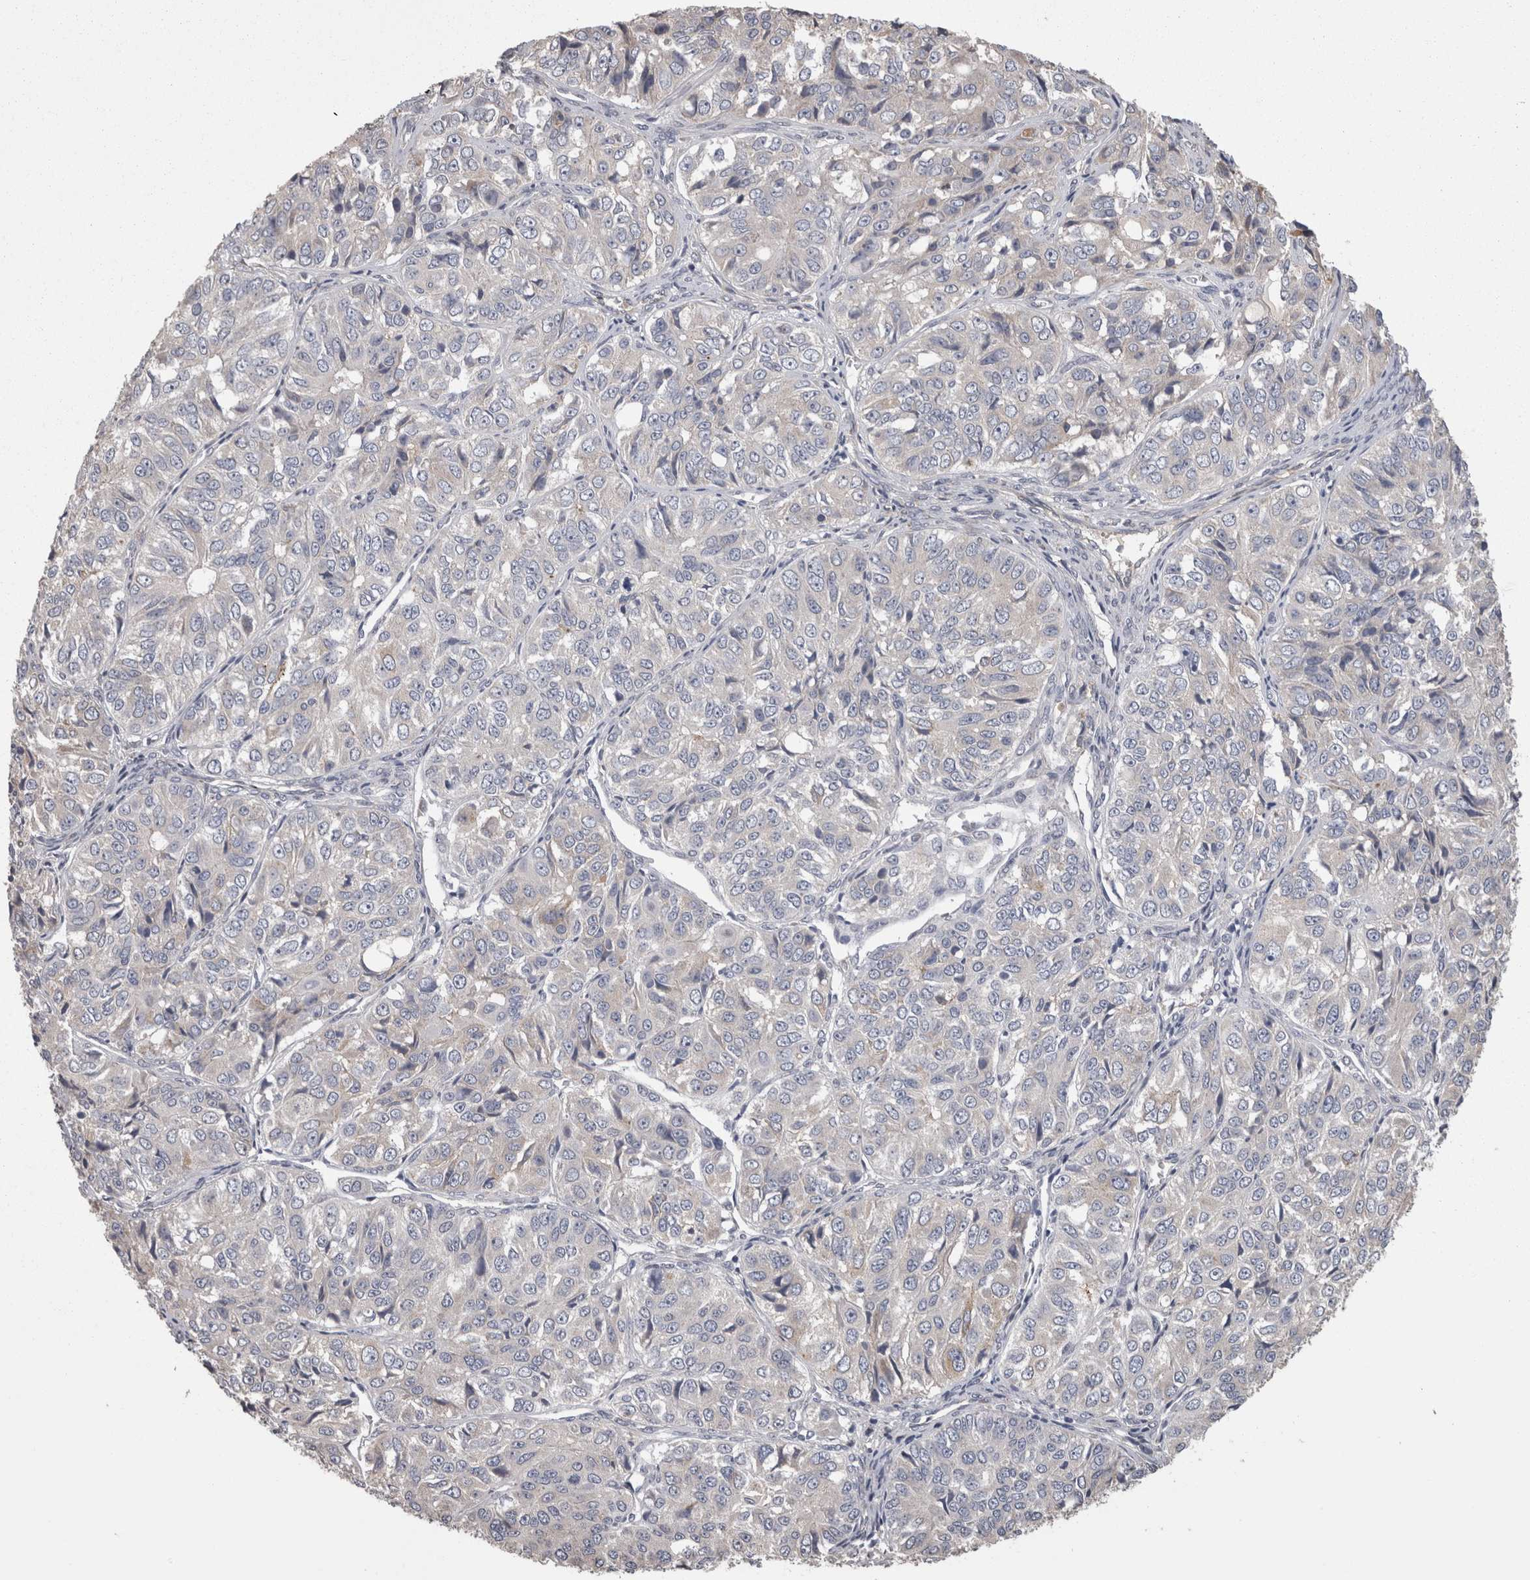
{"staining": {"intensity": "negative", "quantity": "none", "location": "none"}, "tissue": "ovarian cancer", "cell_type": "Tumor cells", "image_type": "cancer", "snomed": [{"axis": "morphology", "description": "Carcinoma, endometroid"}, {"axis": "topography", "description": "Ovary"}], "caption": "The photomicrograph shows no staining of tumor cells in endometroid carcinoma (ovarian). (DAB immunohistochemistry (IHC) with hematoxylin counter stain).", "gene": "STC1", "patient": {"sex": "female", "age": 51}}